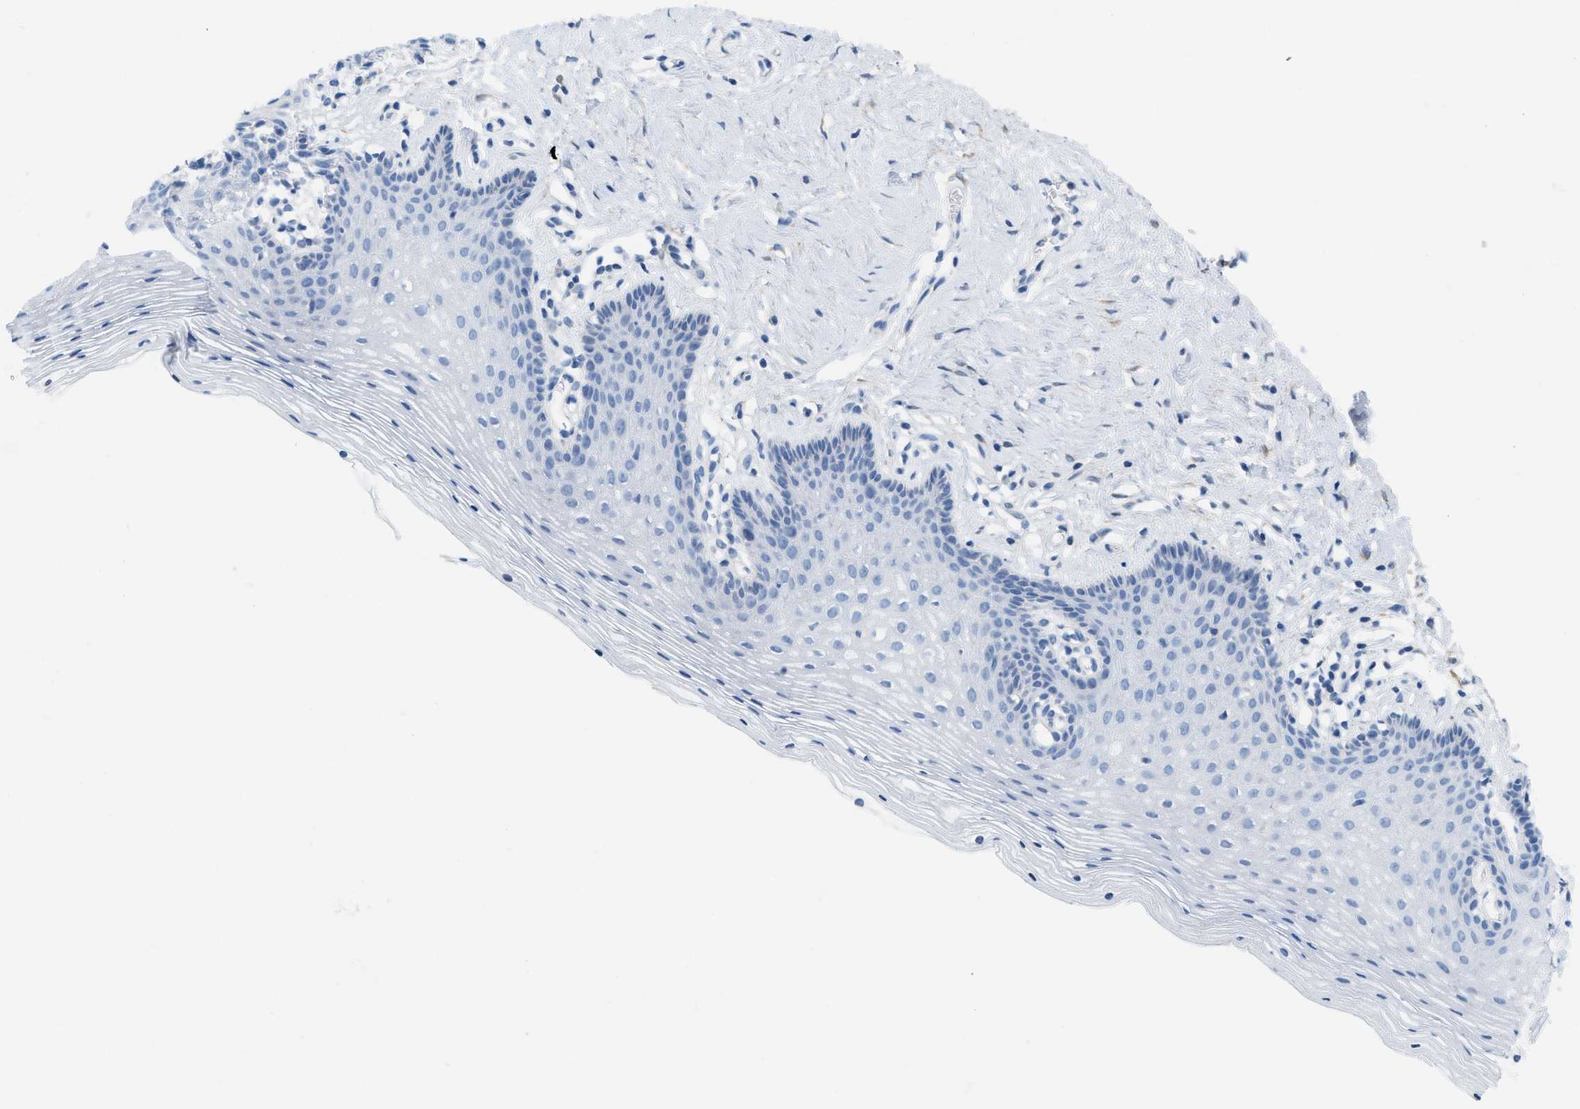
{"staining": {"intensity": "negative", "quantity": "none", "location": "none"}, "tissue": "vagina", "cell_type": "Squamous epithelial cells", "image_type": "normal", "snomed": [{"axis": "morphology", "description": "Normal tissue, NOS"}, {"axis": "topography", "description": "Vagina"}], "caption": "This is an immunohistochemistry image of normal human vagina. There is no expression in squamous epithelial cells.", "gene": "ASGR1", "patient": {"sex": "female", "age": 32}}